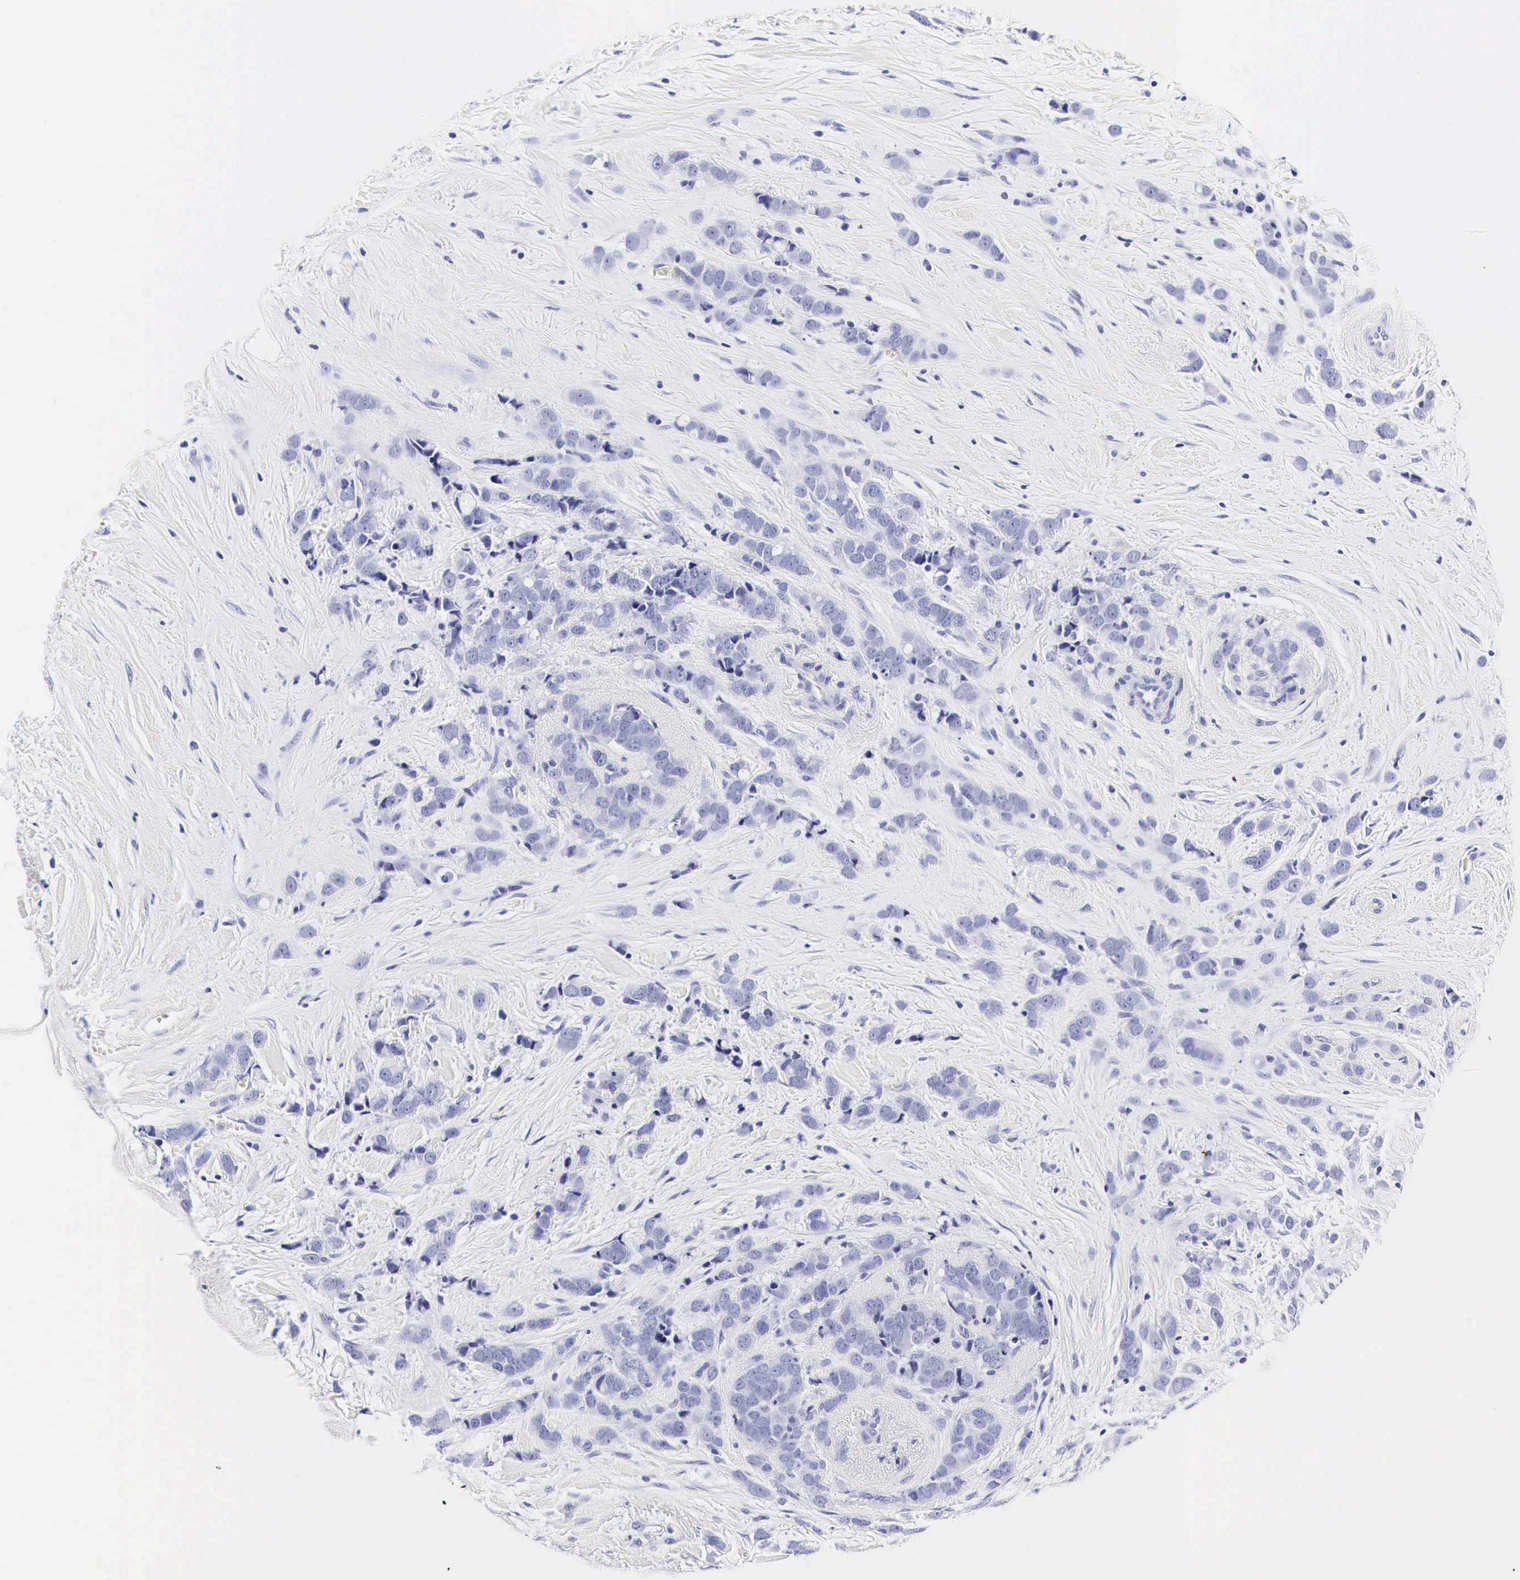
{"staining": {"intensity": "negative", "quantity": "none", "location": "none"}, "tissue": "breast cancer", "cell_type": "Tumor cells", "image_type": "cancer", "snomed": [{"axis": "morphology", "description": "Lobular carcinoma"}, {"axis": "topography", "description": "Breast"}], "caption": "Lobular carcinoma (breast) was stained to show a protein in brown. There is no significant staining in tumor cells. (Immunohistochemistry, brightfield microscopy, high magnification).", "gene": "ACP3", "patient": {"sex": "female", "age": 57}}